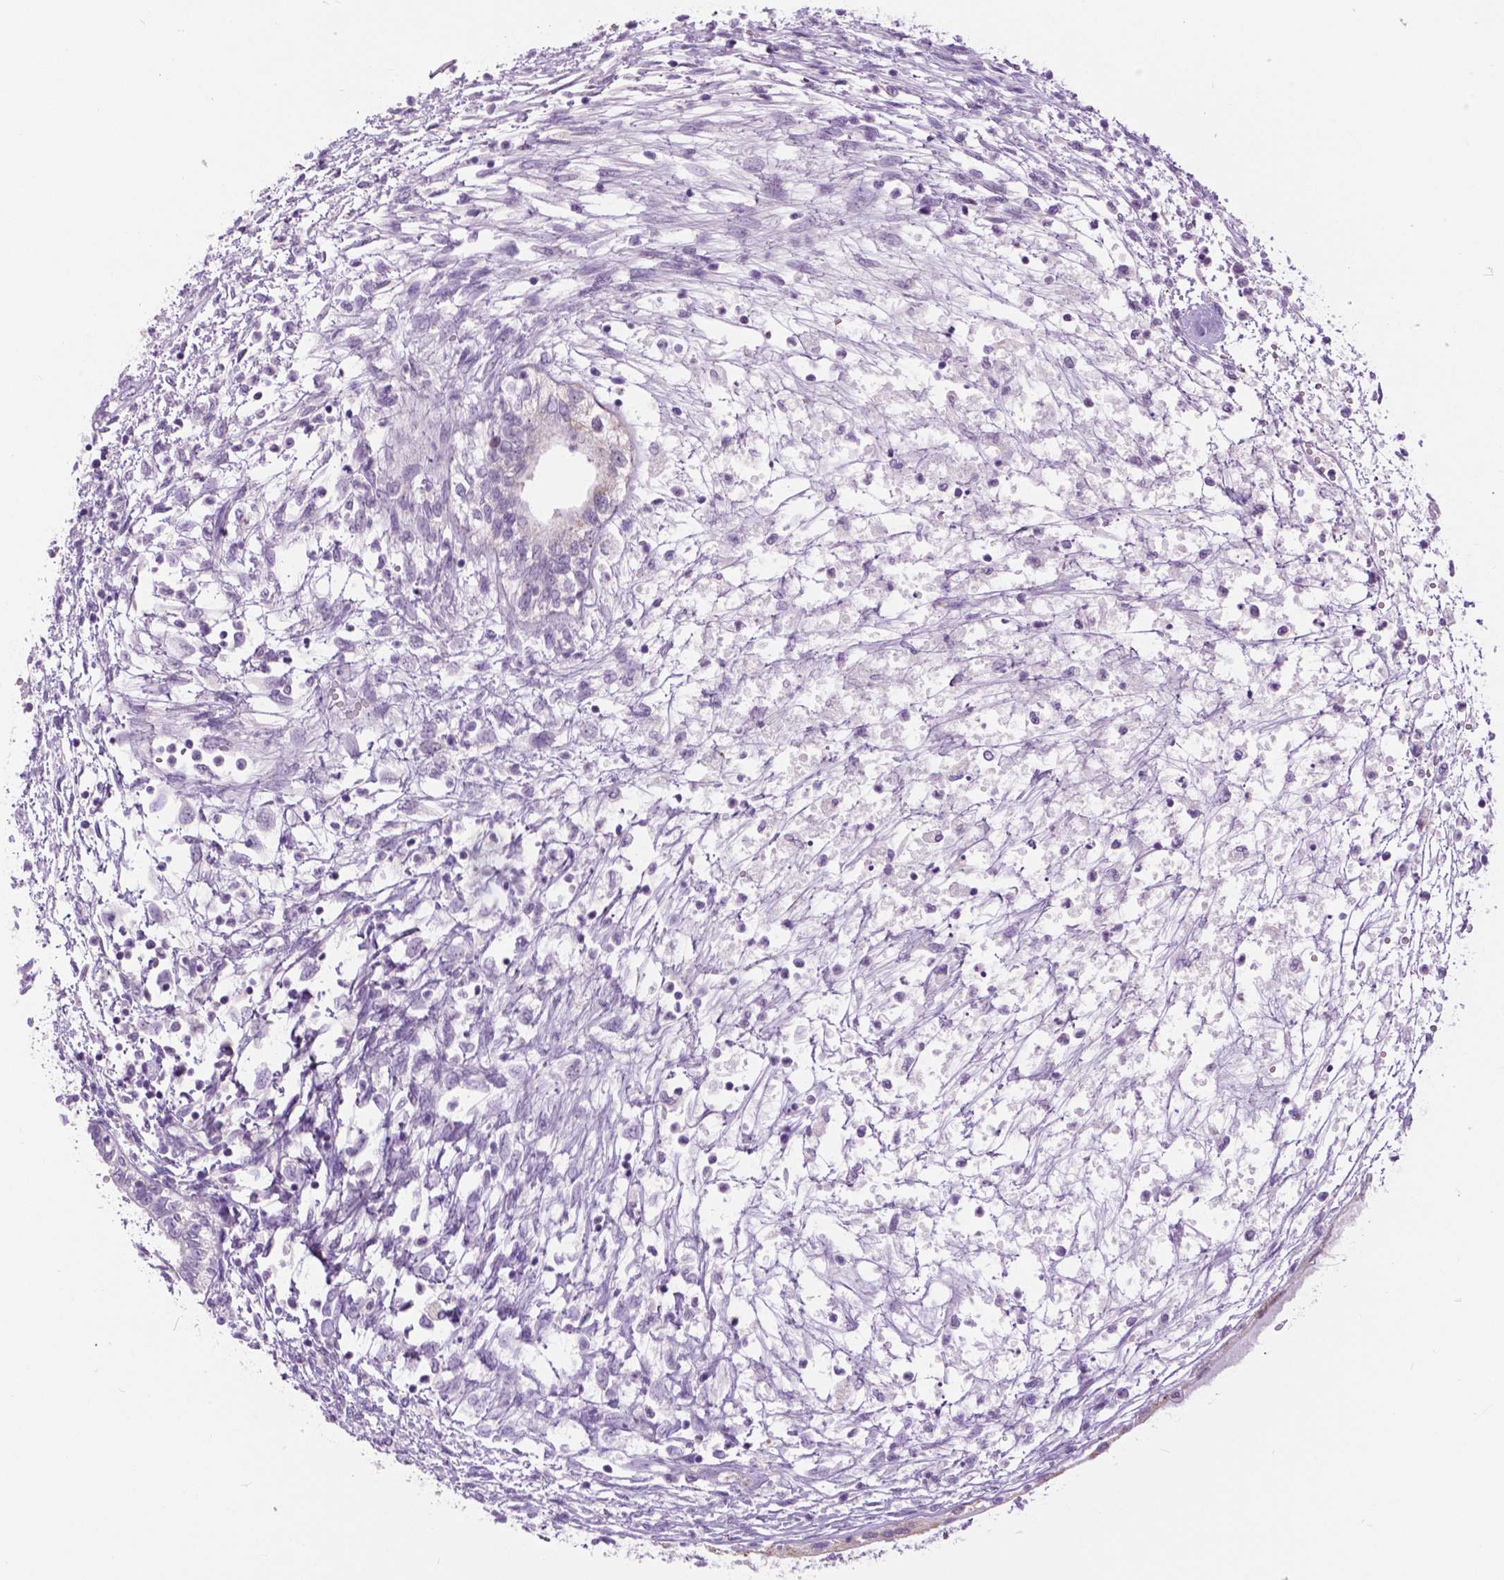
{"staining": {"intensity": "negative", "quantity": "none", "location": "none"}, "tissue": "testis cancer", "cell_type": "Tumor cells", "image_type": "cancer", "snomed": [{"axis": "morphology", "description": "Carcinoma, Embryonal, NOS"}, {"axis": "topography", "description": "Testis"}], "caption": "Testis cancer (embryonal carcinoma) stained for a protein using IHC displays no positivity tumor cells.", "gene": "TP53TG5", "patient": {"sex": "male", "age": 37}}